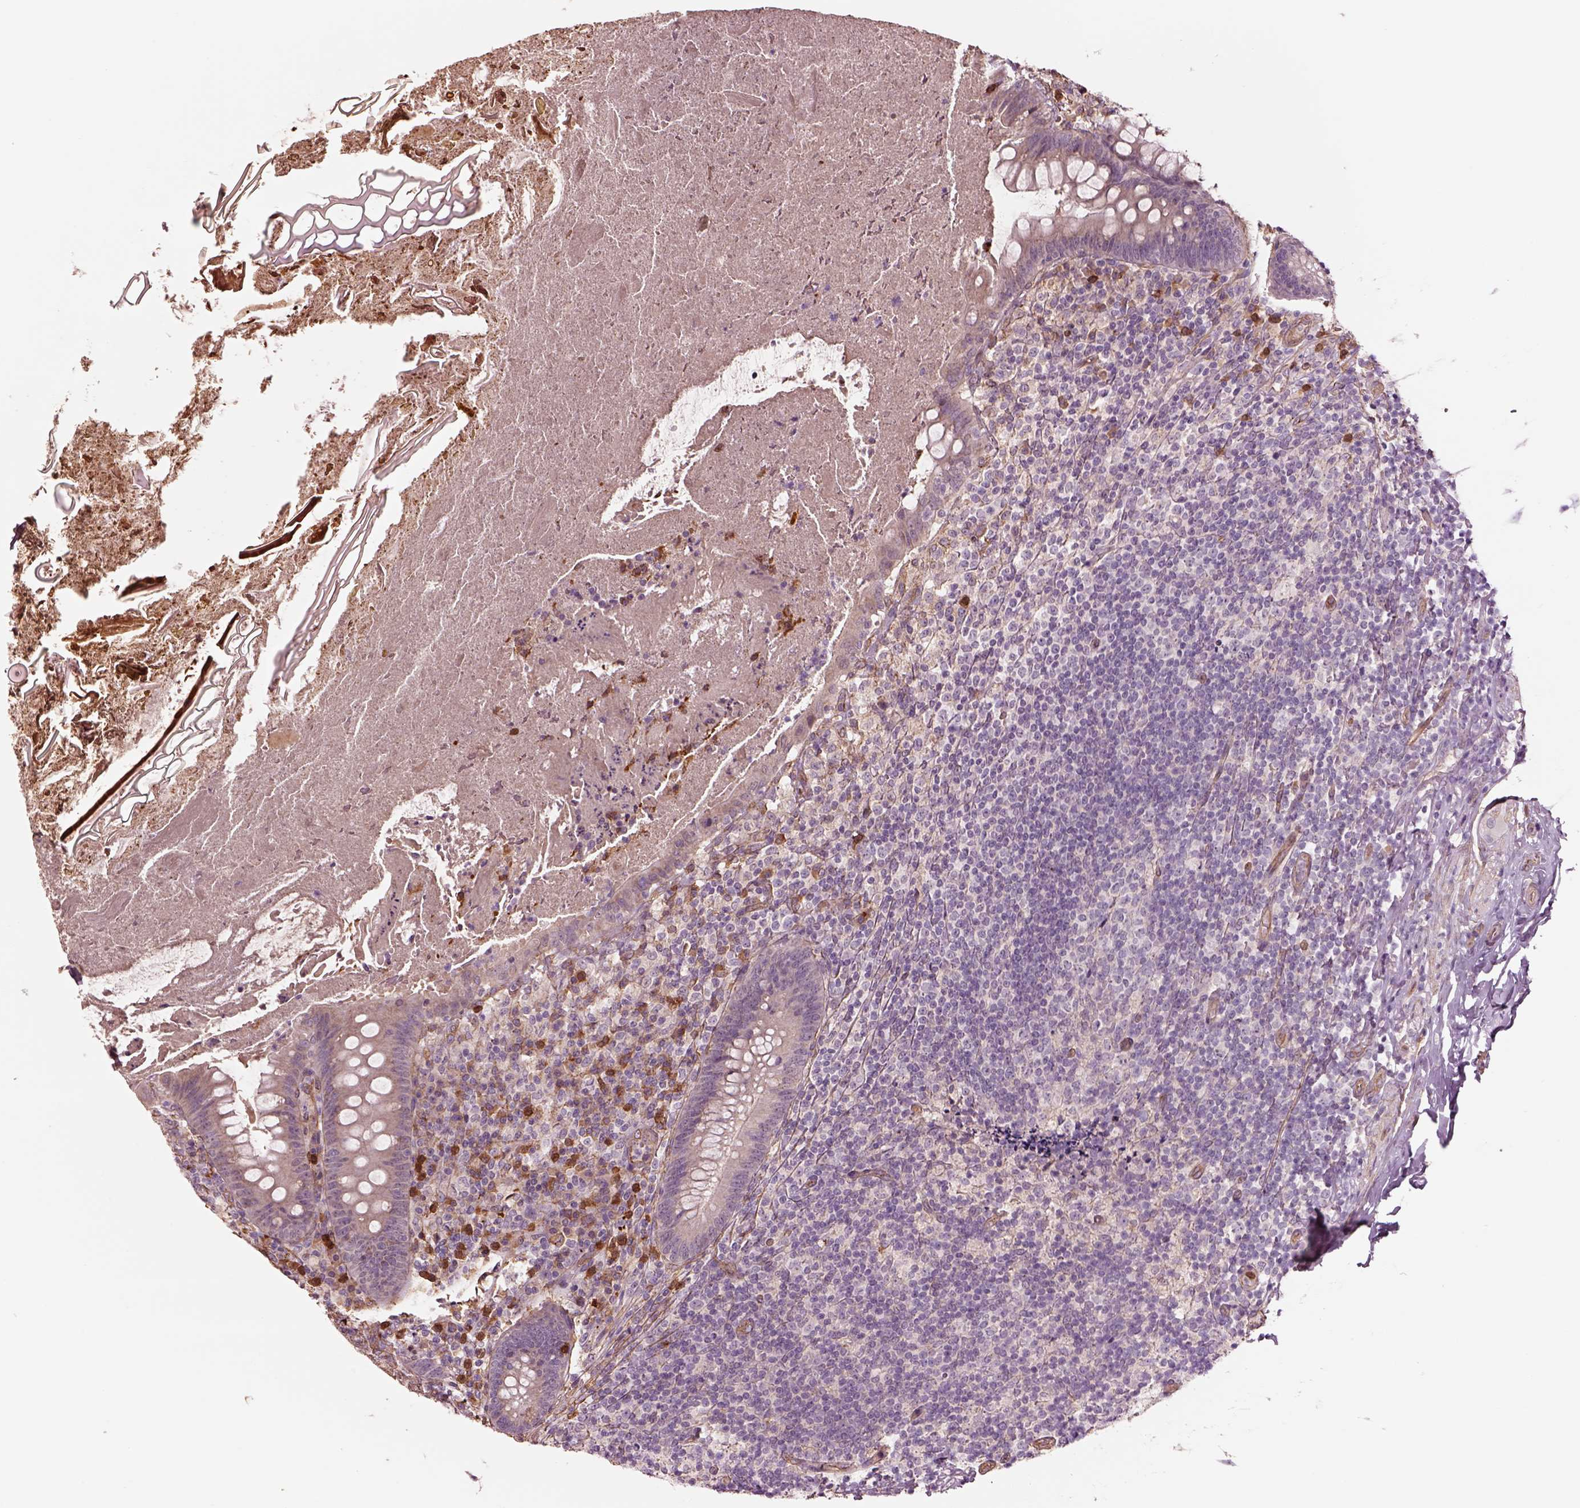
{"staining": {"intensity": "negative", "quantity": "none", "location": "none"}, "tissue": "appendix", "cell_type": "Glandular cells", "image_type": "normal", "snomed": [{"axis": "morphology", "description": "Normal tissue, NOS"}, {"axis": "topography", "description": "Appendix"}], "caption": "Micrograph shows no significant protein staining in glandular cells of benign appendix.", "gene": "HTR1B", "patient": {"sex": "male", "age": 47}}